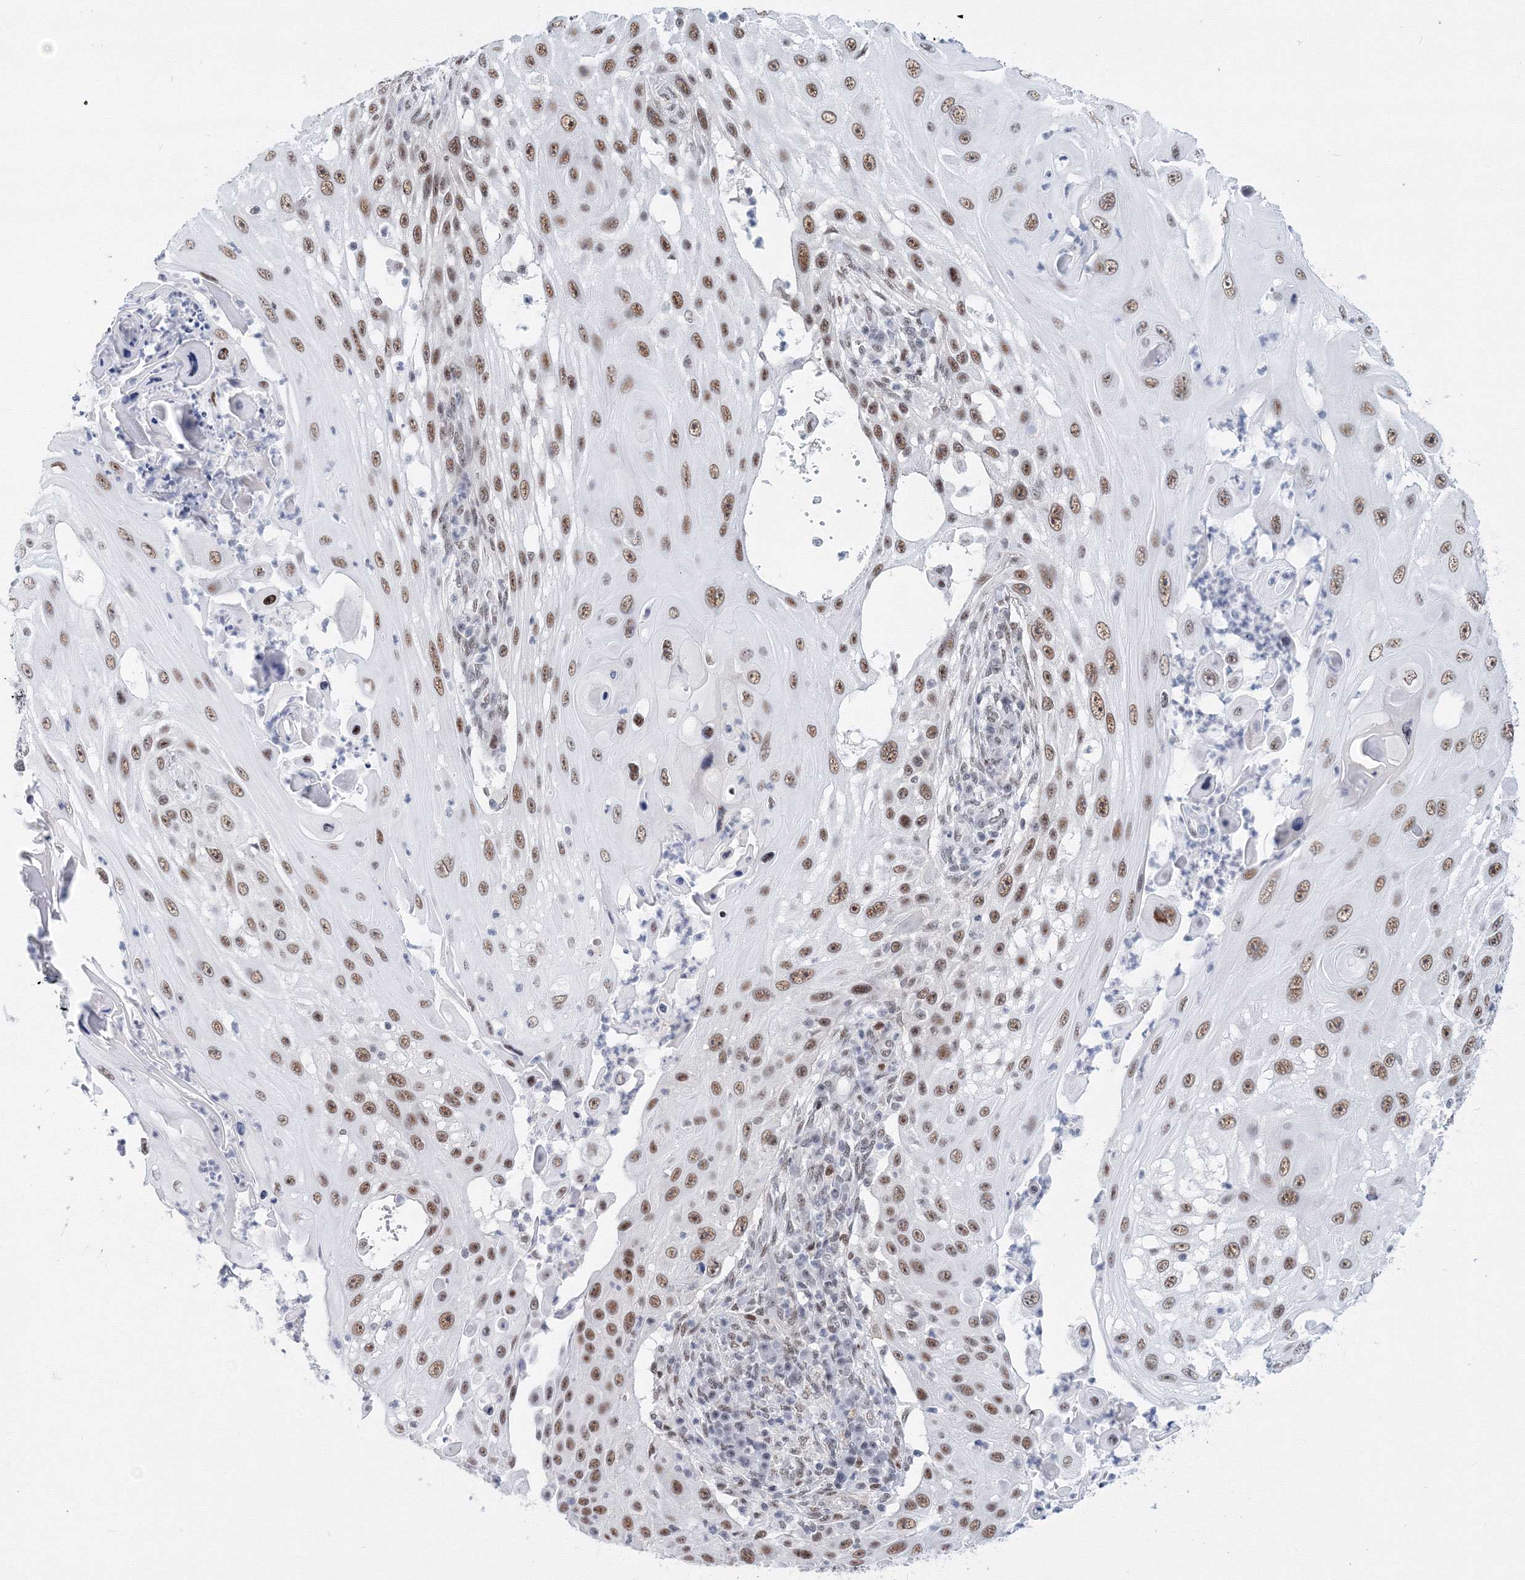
{"staining": {"intensity": "moderate", "quantity": ">75%", "location": "nuclear"}, "tissue": "skin cancer", "cell_type": "Tumor cells", "image_type": "cancer", "snomed": [{"axis": "morphology", "description": "Squamous cell carcinoma, NOS"}, {"axis": "topography", "description": "Skin"}], "caption": "Immunohistochemical staining of human skin cancer (squamous cell carcinoma) exhibits moderate nuclear protein staining in about >75% of tumor cells.", "gene": "SF3B6", "patient": {"sex": "female", "age": 44}}